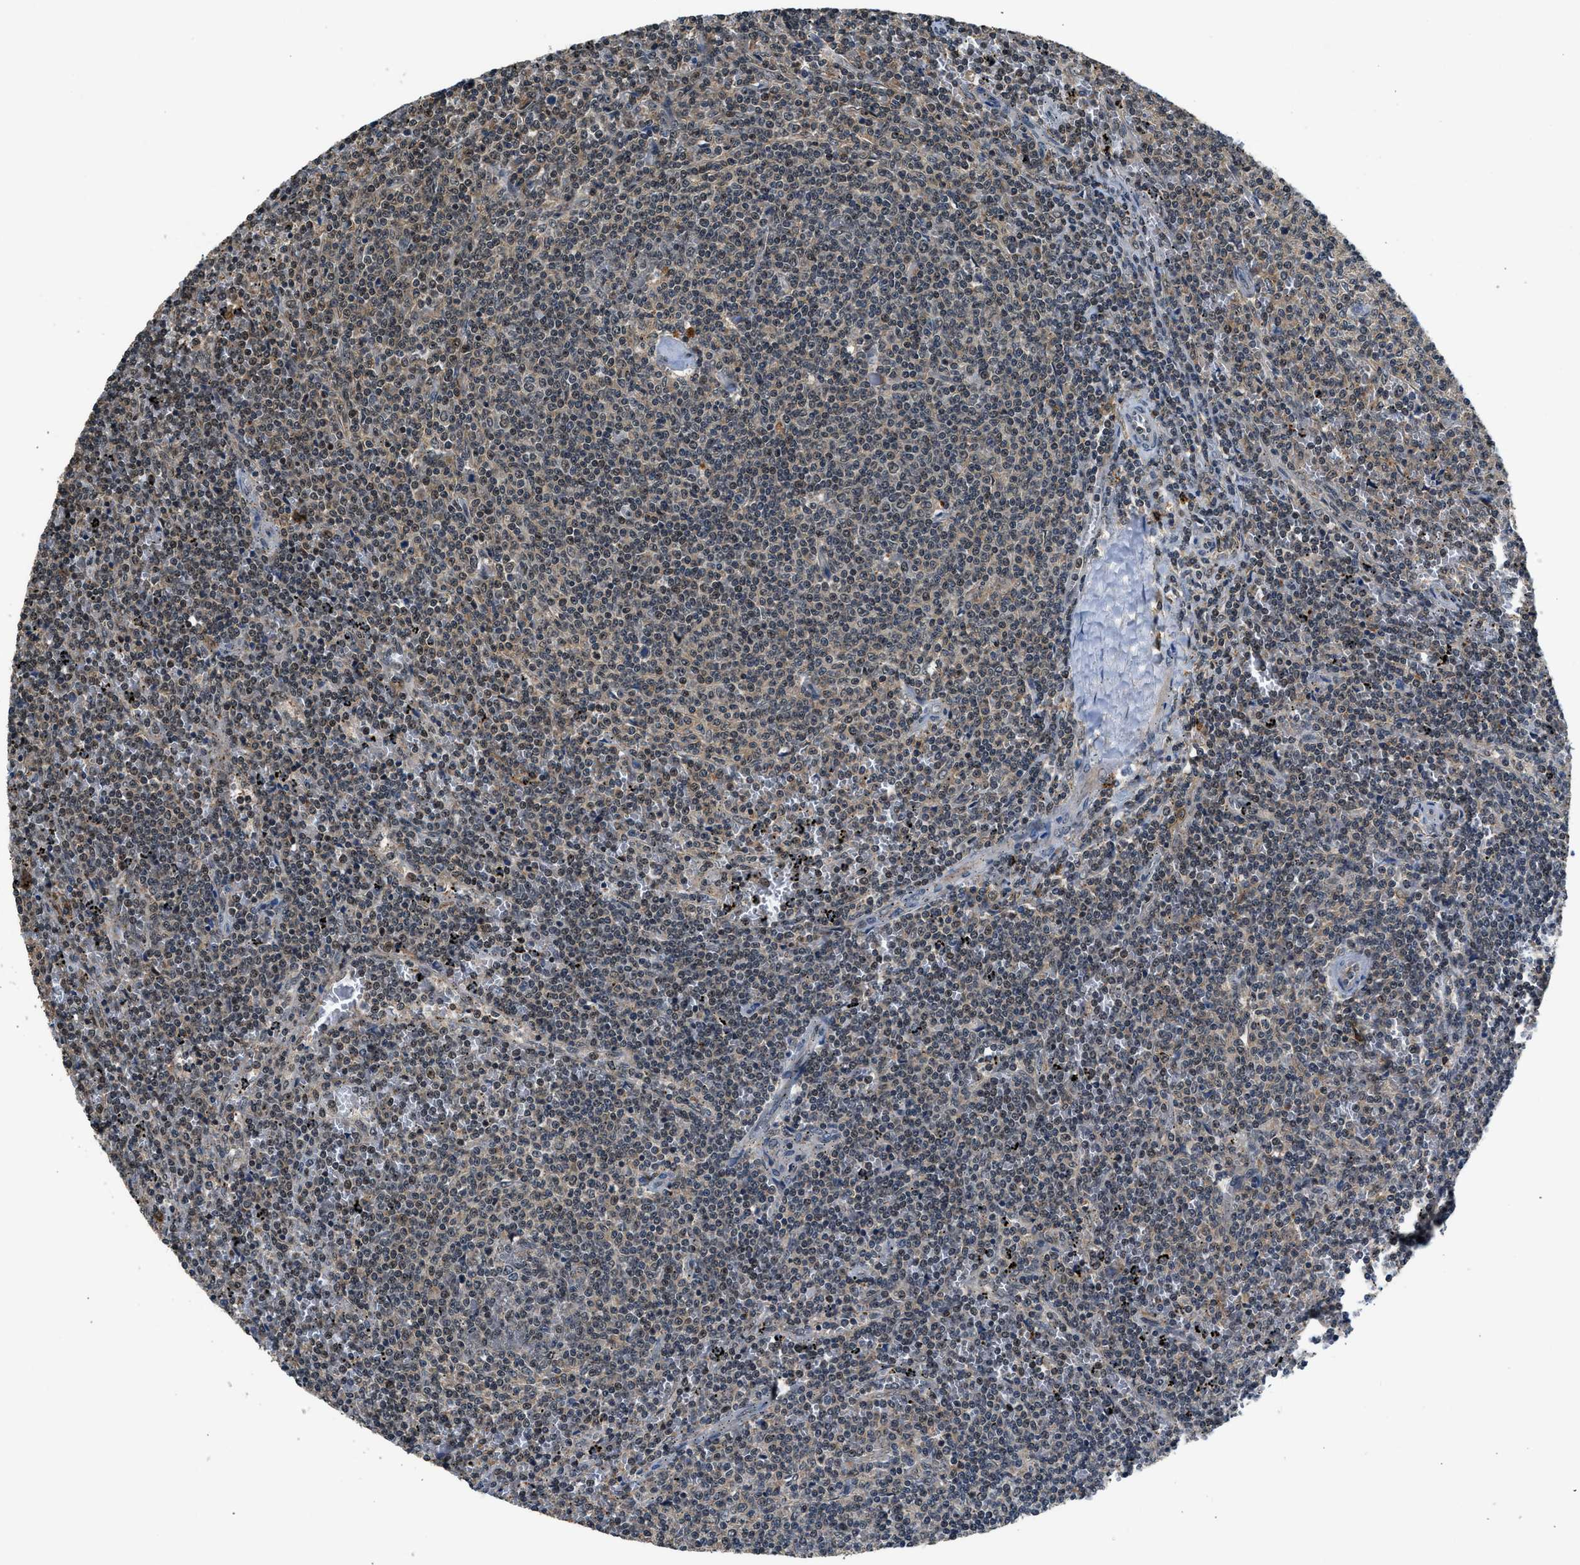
{"staining": {"intensity": "weak", "quantity": "25%-75%", "location": "nuclear"}, "tissue": "lymphoma", "cell_type": "Tumor cells", "image_type": "cancer", "snomed": [{"axis": "morphology", "description": "Malignant lymphoma, non-Hodgkin's type, Low grade"}, {"axis": "topography", "description": "Spleen"}], "caption": "DAB immunohistochemical staining of low-grade malignant lymphoma, non-Hodgkin's type shows weak nuclear protein expression in approximately 25%-75% of tumor cells. The staining was performed using DAB (3,3'-diaminobenzidine) to visualize the protein expression in brown, while the nuclei were stained in blue with hematoxylin (Magnification: 20x).", "gene": "SLC15A4", "patient": {"sex": "female", "age": 50}}